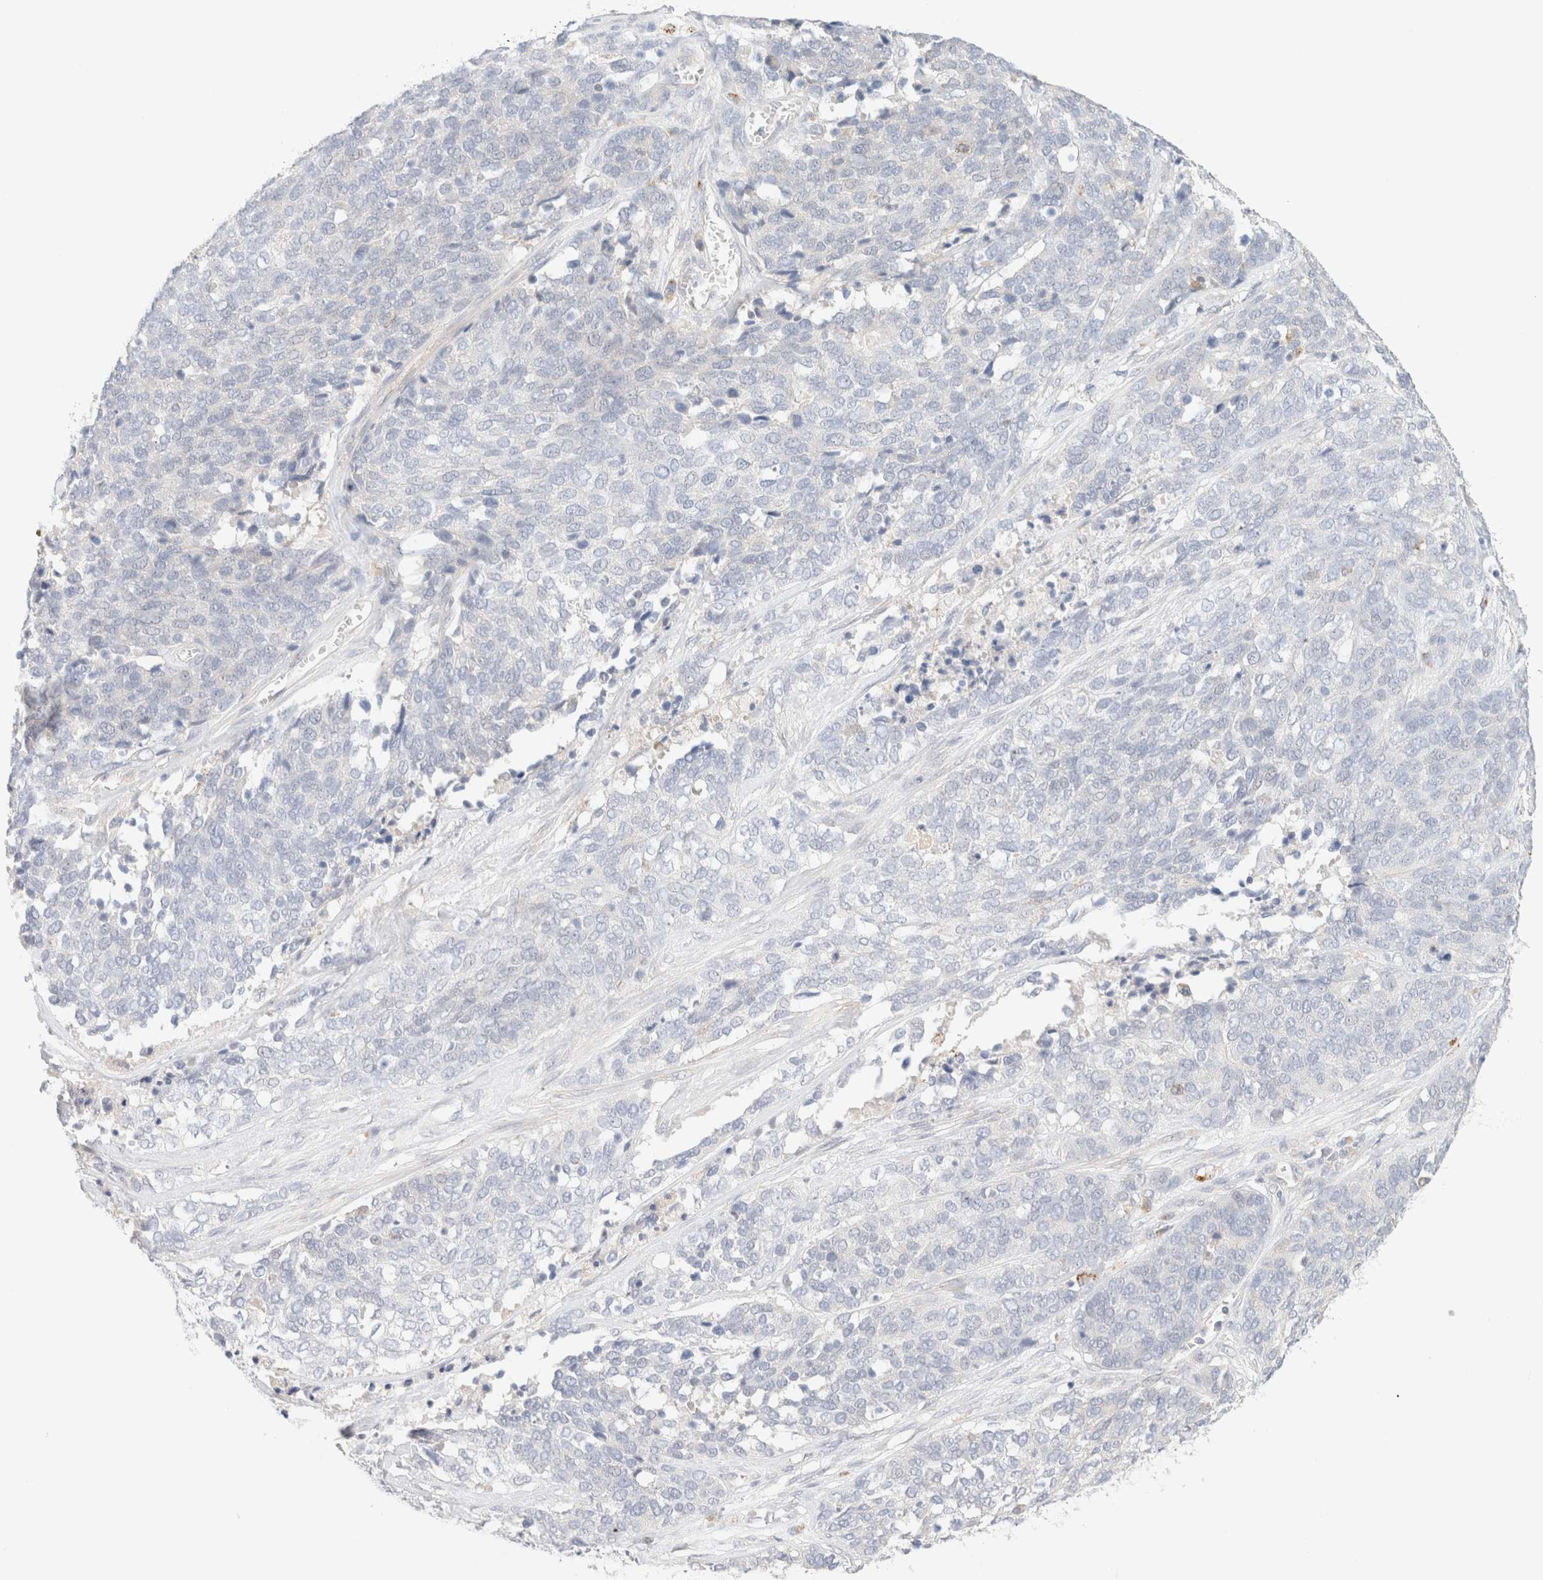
{"staining": {"intensity": "negative", "quantity": "none", "location": "none"}, "tissue": "ovarian cancer", "cell_type": "Tumor cells", "image_type": "cancer", "snomed": [{"axis": "morphology", "description": "Cystadenocarcinoma, serous, NOS"}, {"axis": "topography", "description": "Ovary"}], "caption": "Tumor cells show no significant protein positivity in ovarian cancer.", "gene": "SARM1", "patient": {"sex": "female", "age": 44}}